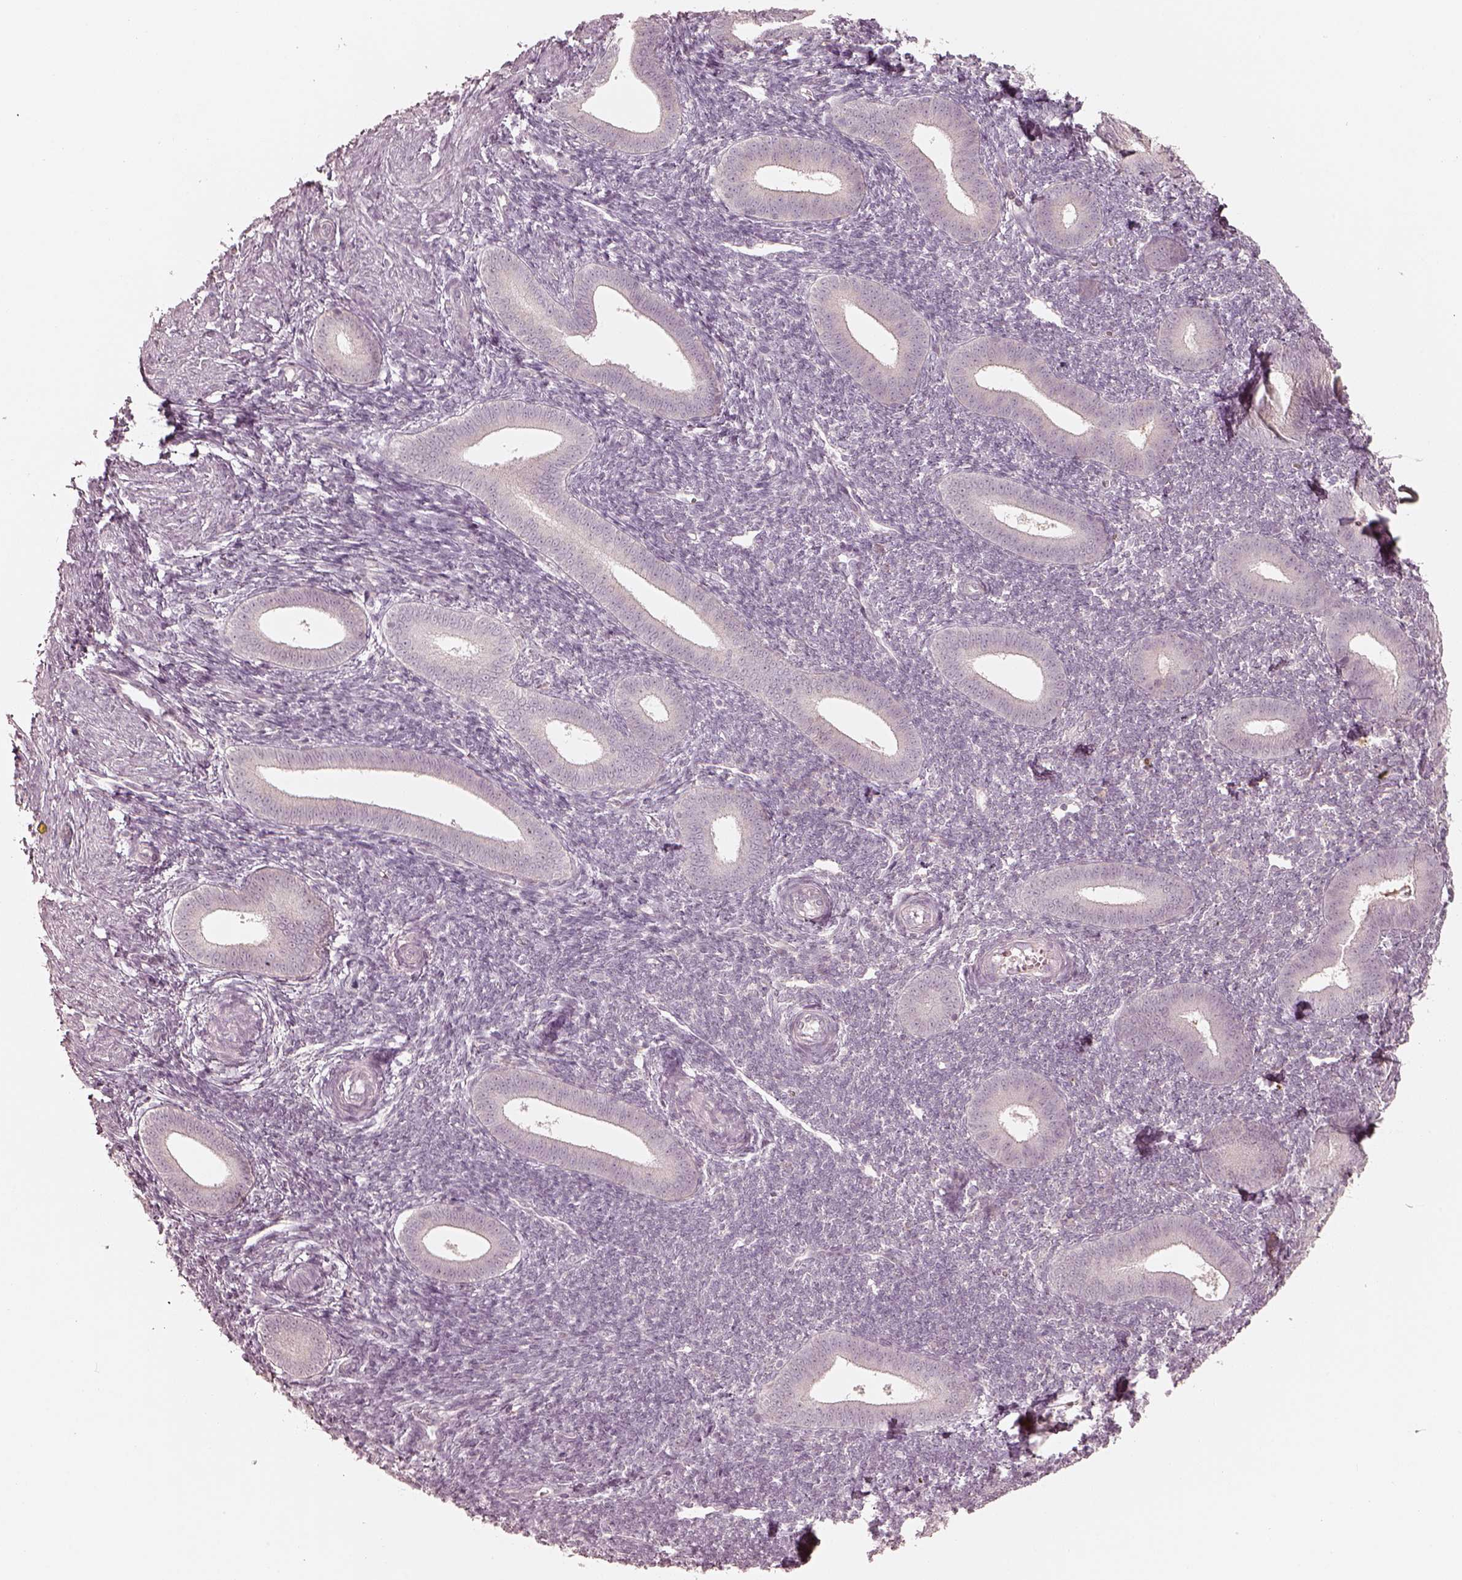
{"staining": {"intensity": "negative", "quantity": "none", "location": "none"}, "tissue": "endometrium", "cell_type": "Cells in endometrial stroma", "image_type": "normal", "snomed": [{"axis": "morphology", "description": "Normal tissue, NOS"}, {"axis": "topography", "description": "Endometrium"}], "caption": "Cells in endometrial stroma show no significant positivity in normal endometrium. (DAB IHC with hematoxylin counter stain).", "gene": "ACACB", "patient": {"sex": "female", "age": 25}}